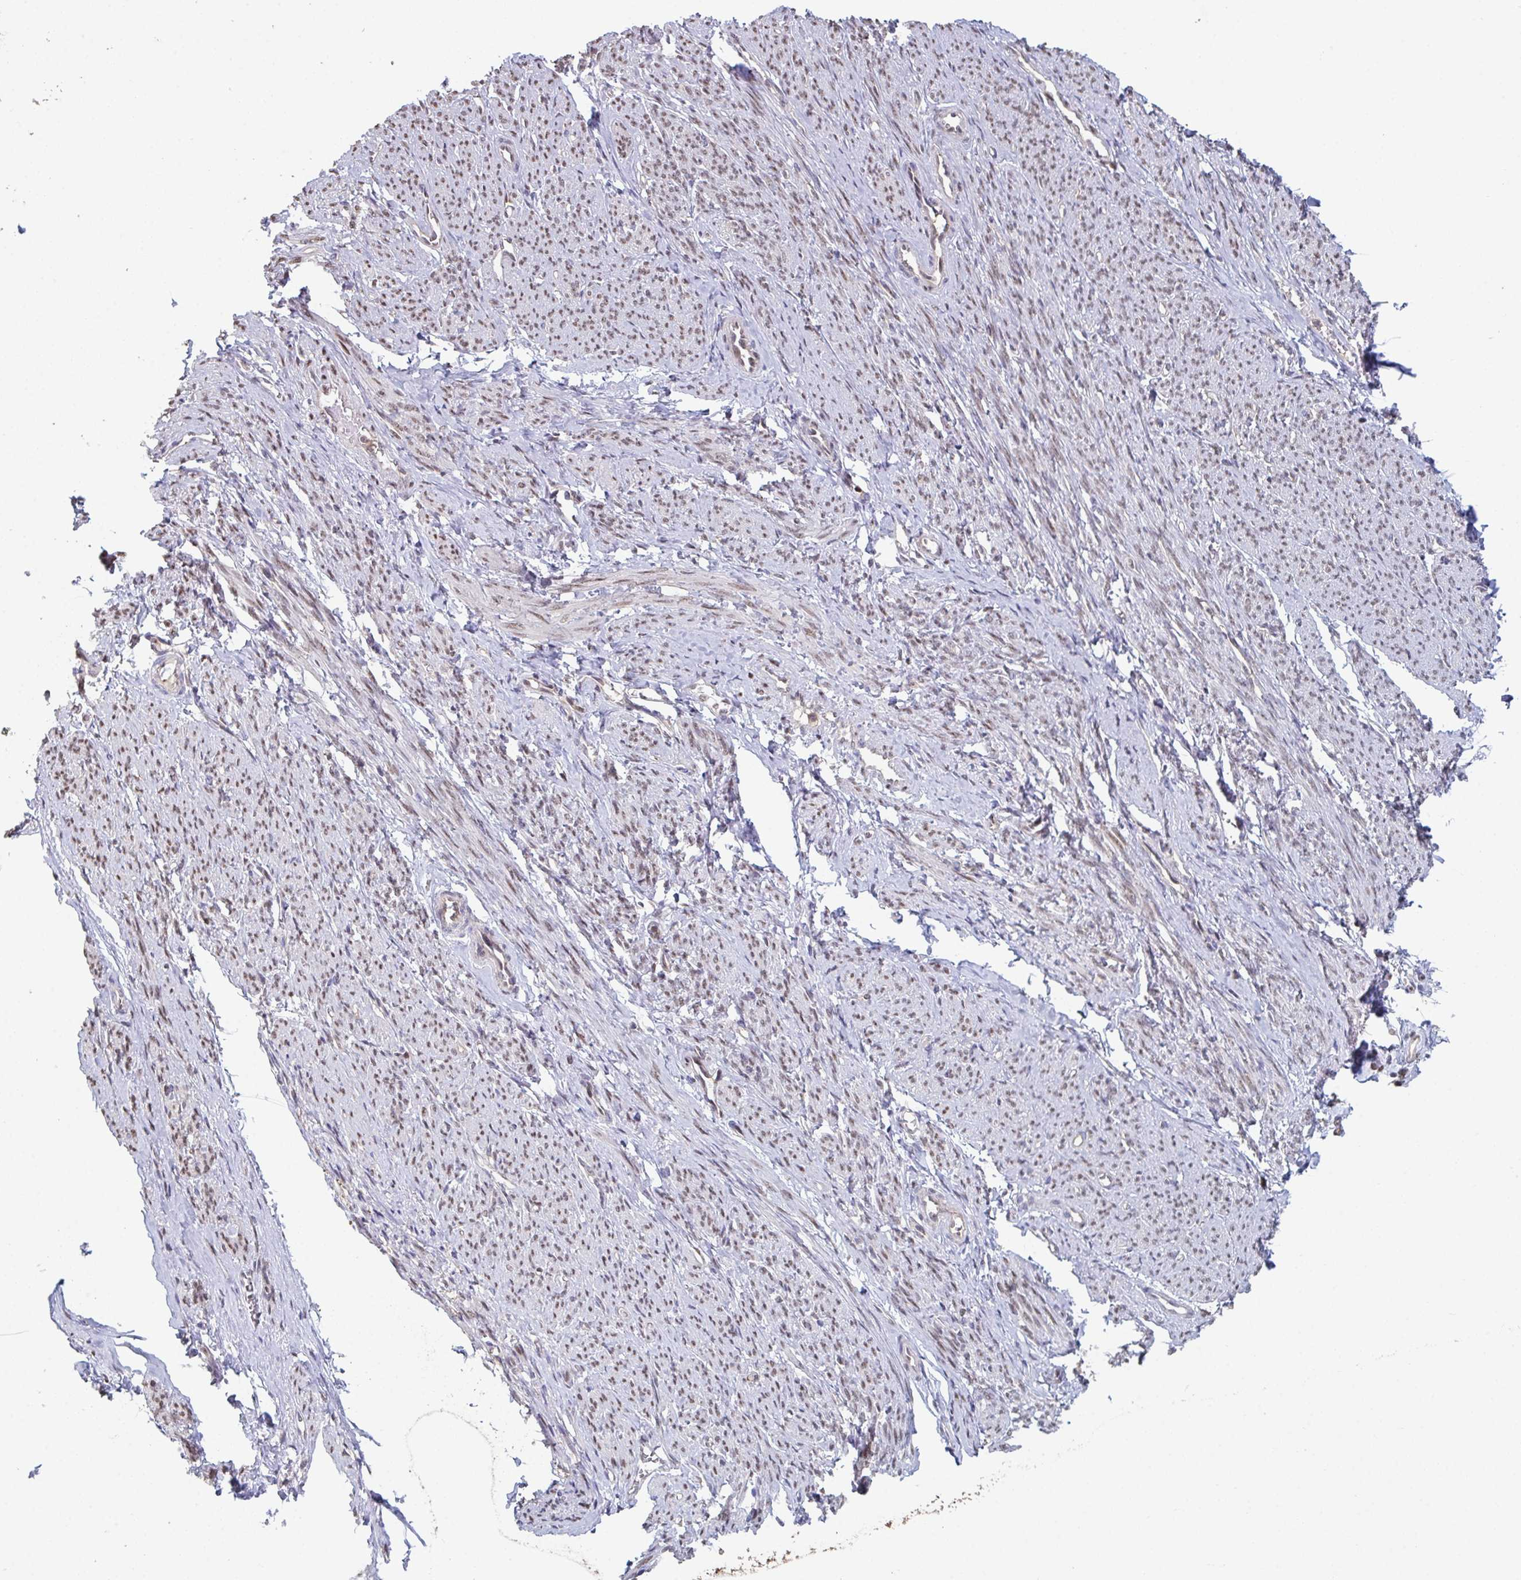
{"staining": {"intensity": "moderate", "quantity": ">75%", "location": "nuclear"}, "tissue": "smooth muscle", "cell_type": "Smooth muscle cells", "image_type": "normal", "snomed": [{"axis": "morphology", "description": "Normal tissue, NOS"}, {"axis": "topography", "description": "Smooth muscle"}], "caption": "Protein staining of unremarkable smooth muscle displays moderate nuclear expression in approximately >75% of smooth muscle cells. (IHC, brightfield microscopy, high magnification).", "gene": "ACD", "patient": {"sex": "female", "age": 65}}